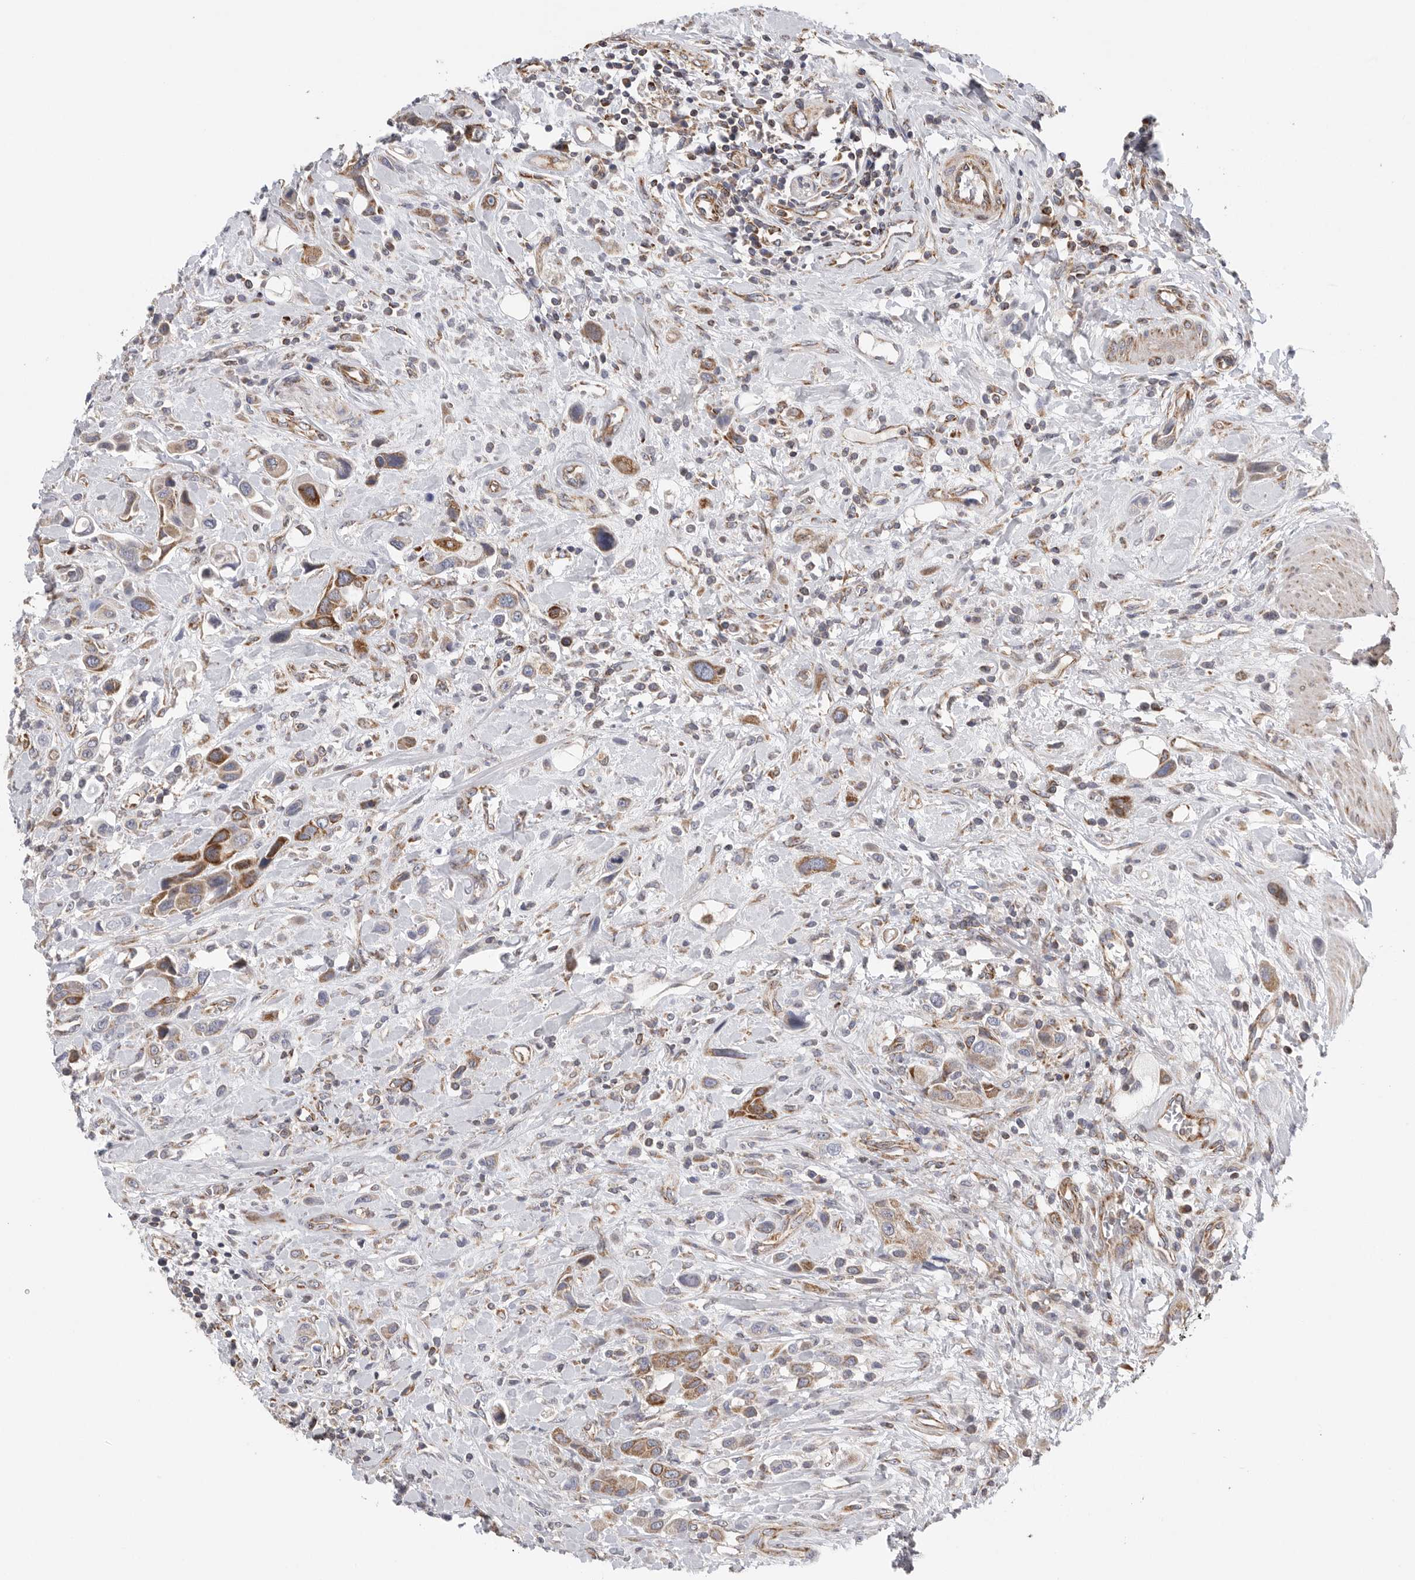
{"staining": {"intensity": "moderate", "quantity": ">75%", "location": "cytoplasmic/membranous"}, "tissue": "urothelial cancer", "cell_type": "Tumor cells", "image_type": "cancer", "snomed": [{"axis": "morphology", "description": "Urothelial carcinoma, High grade"}, {"axis": "topography", "description": "Urinary bladder"}], "caption": "Tumor cells display moderate cytoplasmic/membranous expression in approximately >75% of cells in urothelial cancer. Immunohistochemistry (ihc) stains the protein in brown and the nuclei are stained blue.", "gene": "FKBP8", "patient": {"sex": "male", "age": 50}}